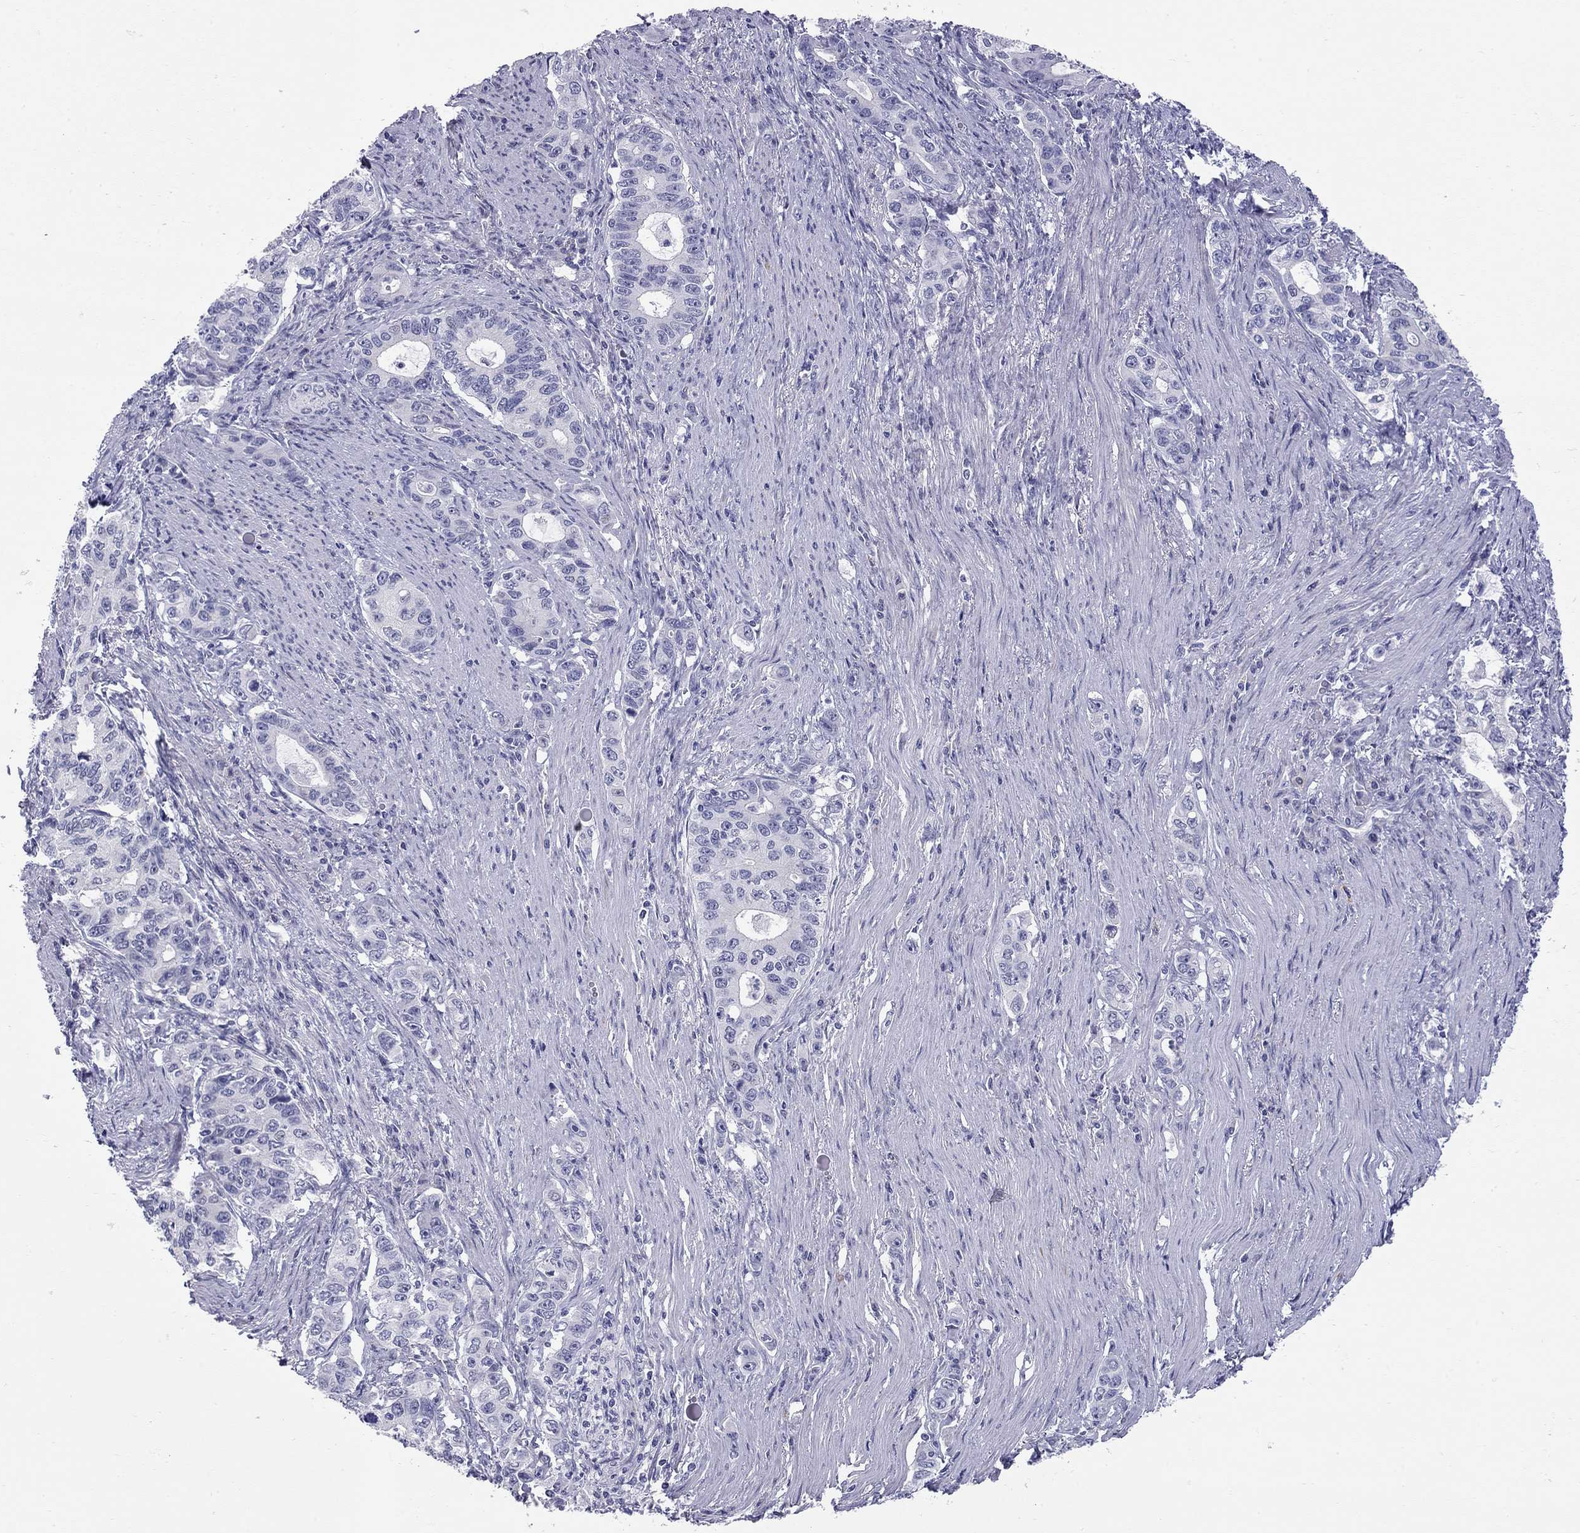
{"staining": {"intensity": "negative", "quantity": "none", "location": "none"}, "tissue": "stomach cancer", "cell_type": "Tumor cells", "image_type": "cancer", "snomed": [{"axis": "morphology", "description": "Adenocarcinoma, NOS"}, {"axis": "topography", "description": "Stomach, lower"}], "caption": "An immunohistochemistry histopathology image of stomach cancer (adenocarcinoma) is shown. There is no staining in tumor cells of stomach cancer (adenocarcinoma).", "gene": "C8orf88", "patient": {"sex": "female", "age": 72}}